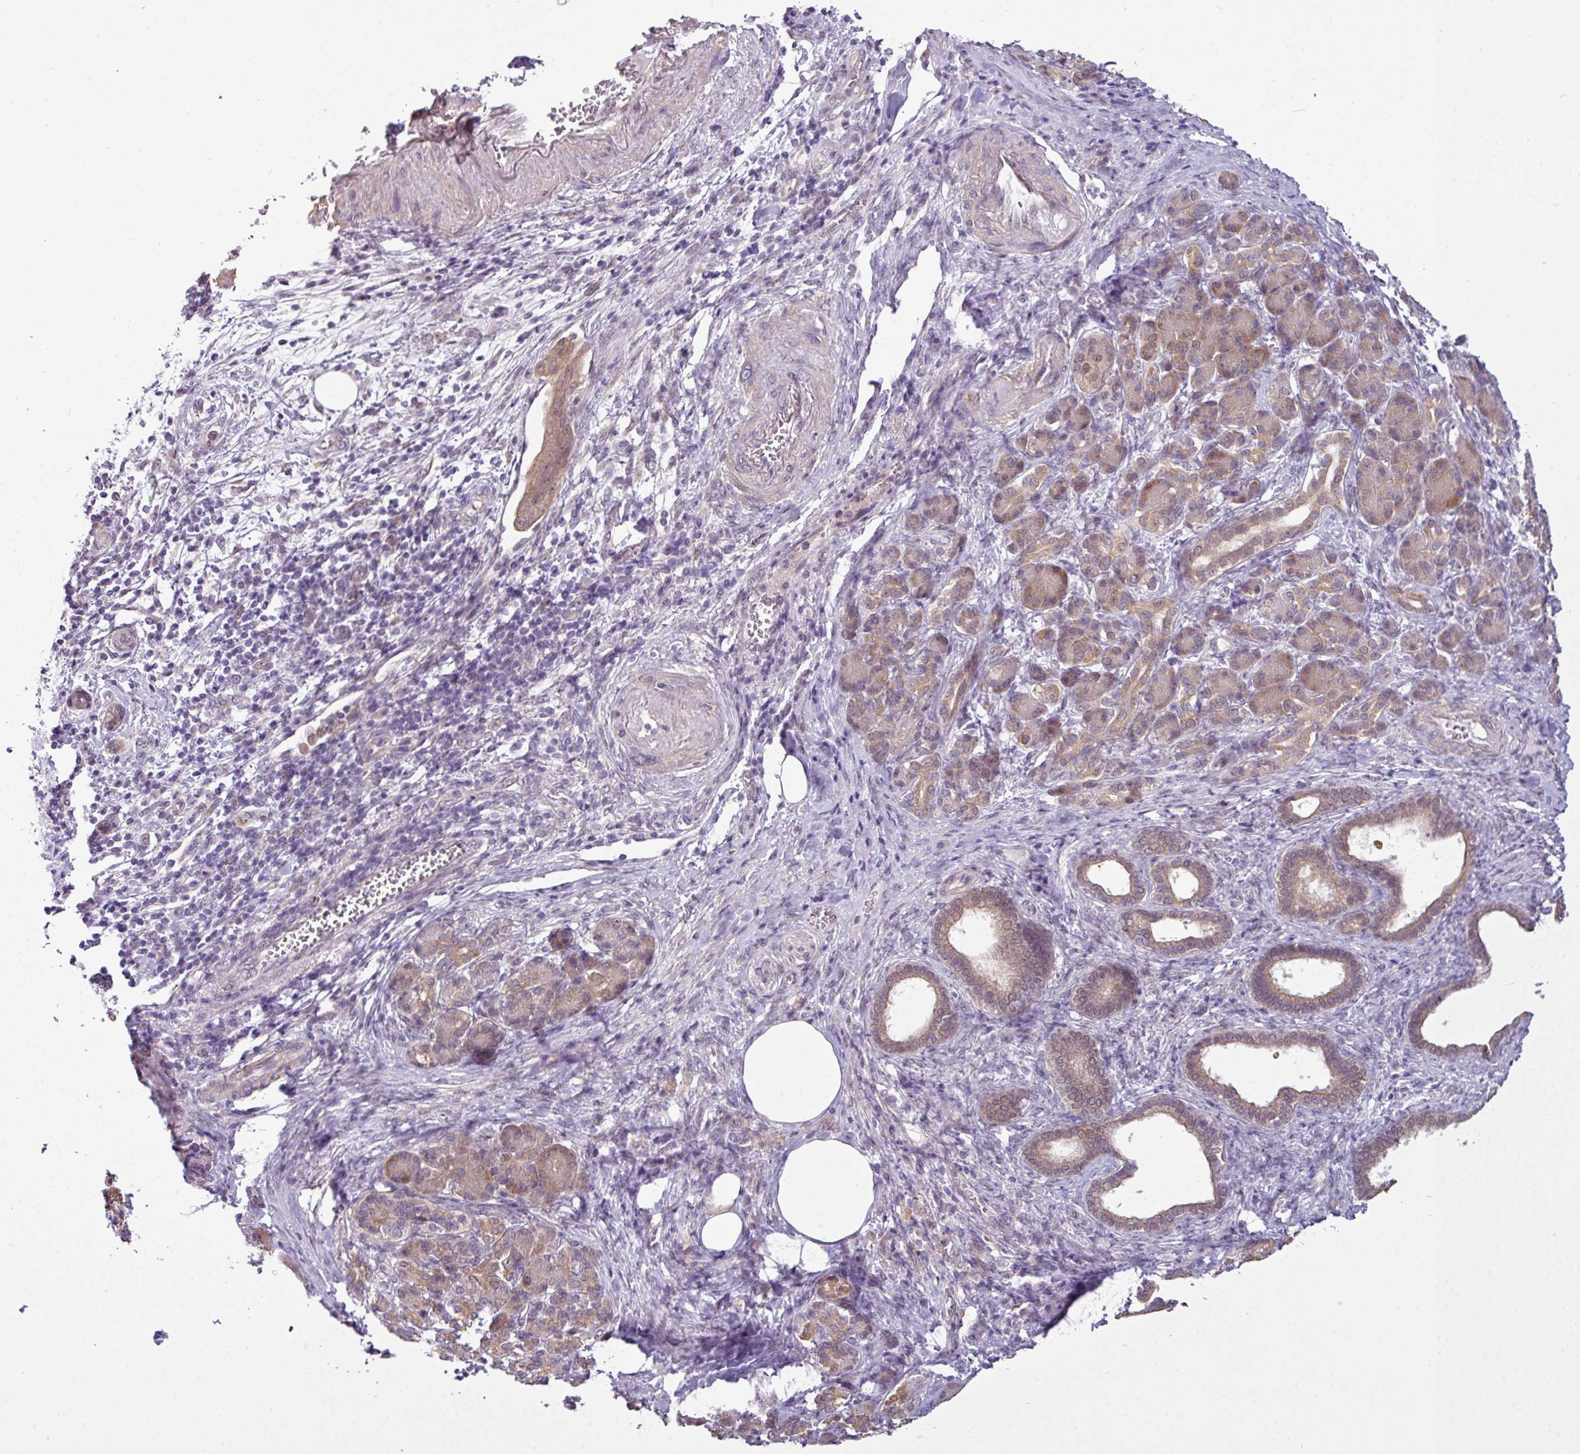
{"staining": {"intensity": "moderate", "quantity": ">75%", "location": "cytoplasmic/membranous"}, "tissue": "pancreatic cancer", "cell_type": "Tumor cells", "image_type": "cancer", "snomed": [{"axis": "morphology", "description": "Adenocarcinoma, NOS"}, {"axis": "topography", "description": "Pancreas"}], "caption": "Protein expression by immunohistochemistry reveals moderate cytoplasmic/membranous positivity in about >75% of tumor cells in pancreatic adenocarcinoma.", "gene": "ZNF217", "patient": {"sex": "female", "age": 55}}